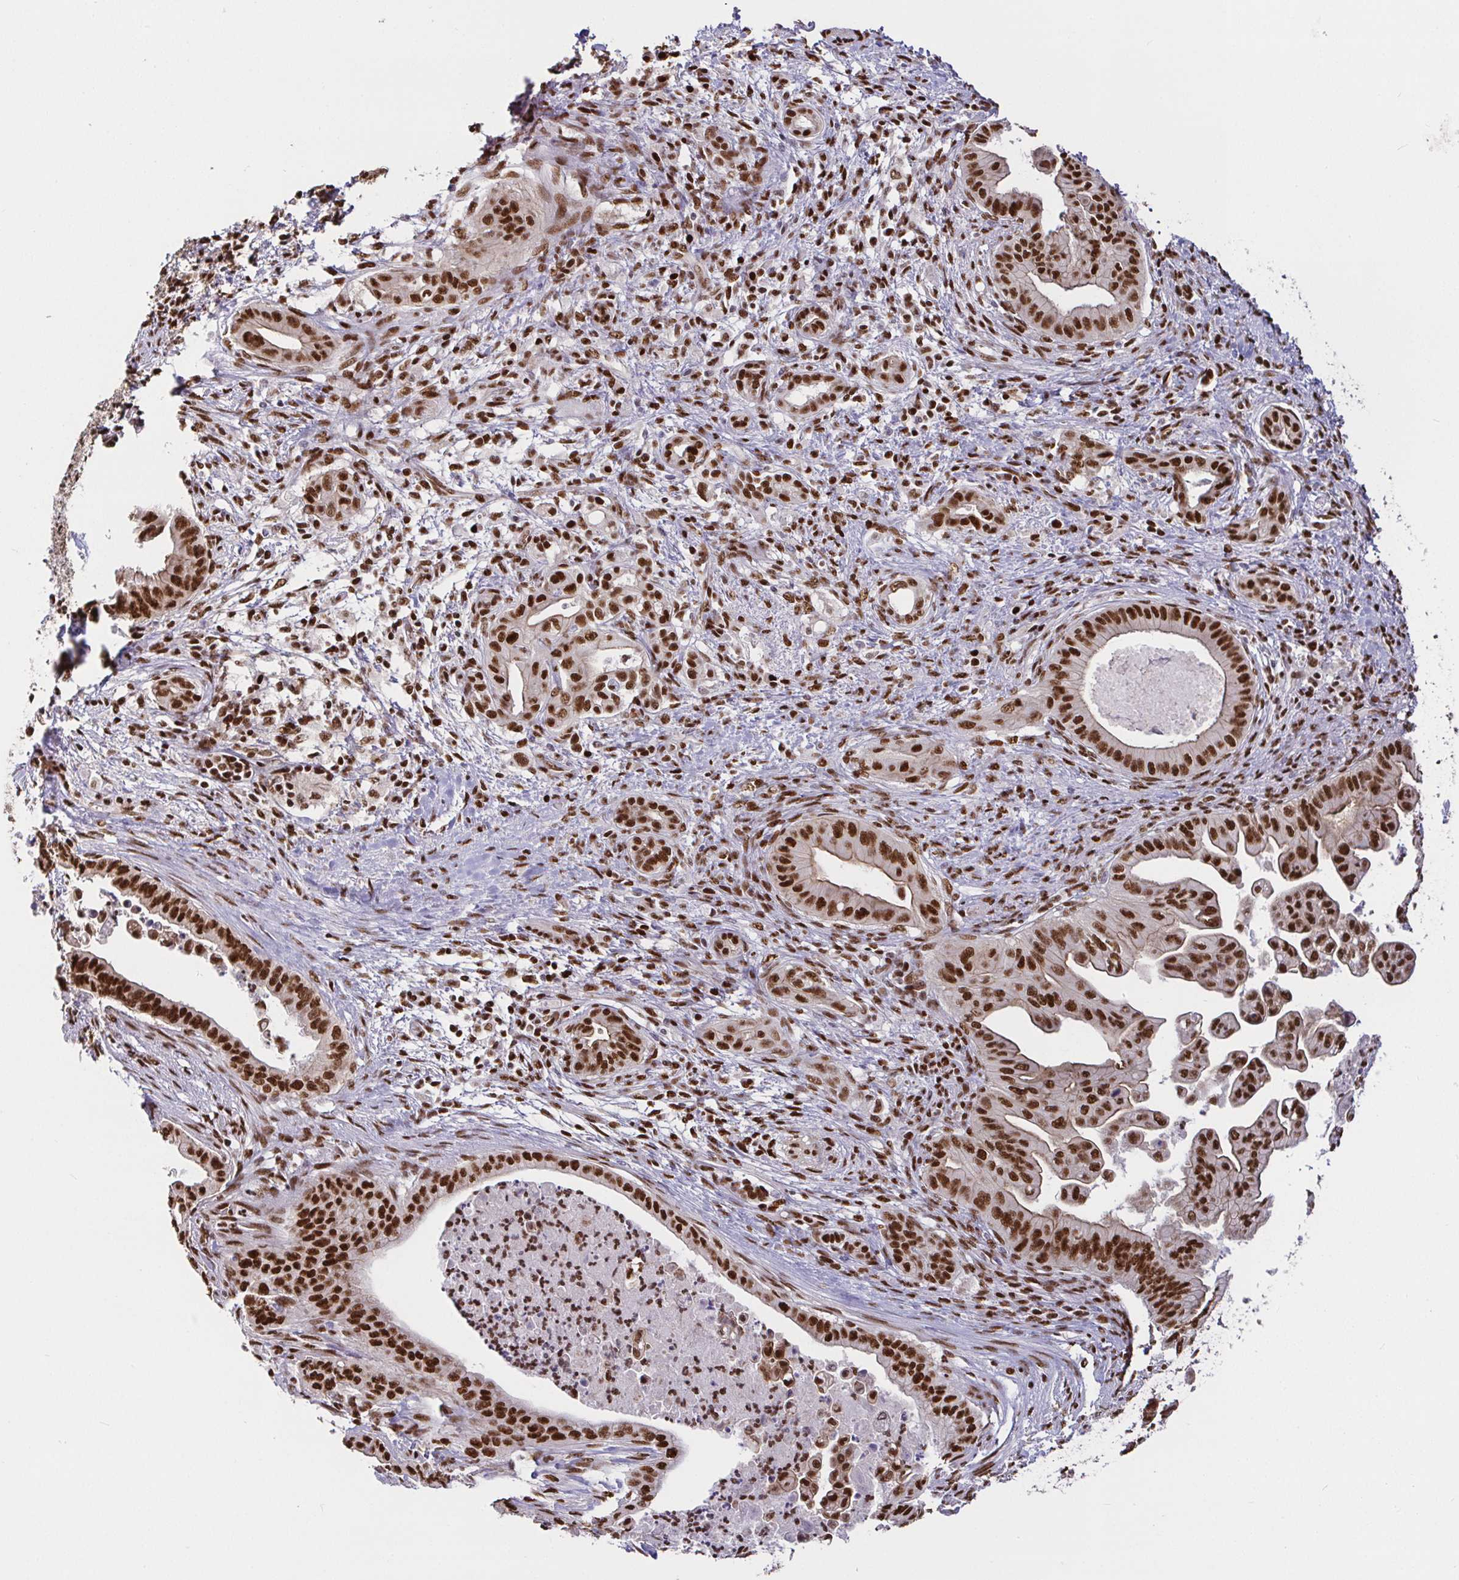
{"staining": {"intensity": "strong", "quantity": ">75%", "location": "nuclear"}, "tissue": "pancreatic cancer", "cell_type": "Tumor cells", "image_type": "cancer", "snomed": [{"axis": "morphology", "description": "Adenocarcinoma, NOS"}, {"axis": "topography", "description": "Pancreas"}], "caption": "DAB (3,3'-diaminobenzidine) immunohistochemical staining of pancreatic cancer (adenocarcinoma) displays strong nuclear protein expression in approximately >75% of tumor cells.", "gene": "SP3", "patient": {"sex": "male", "age": 58}}